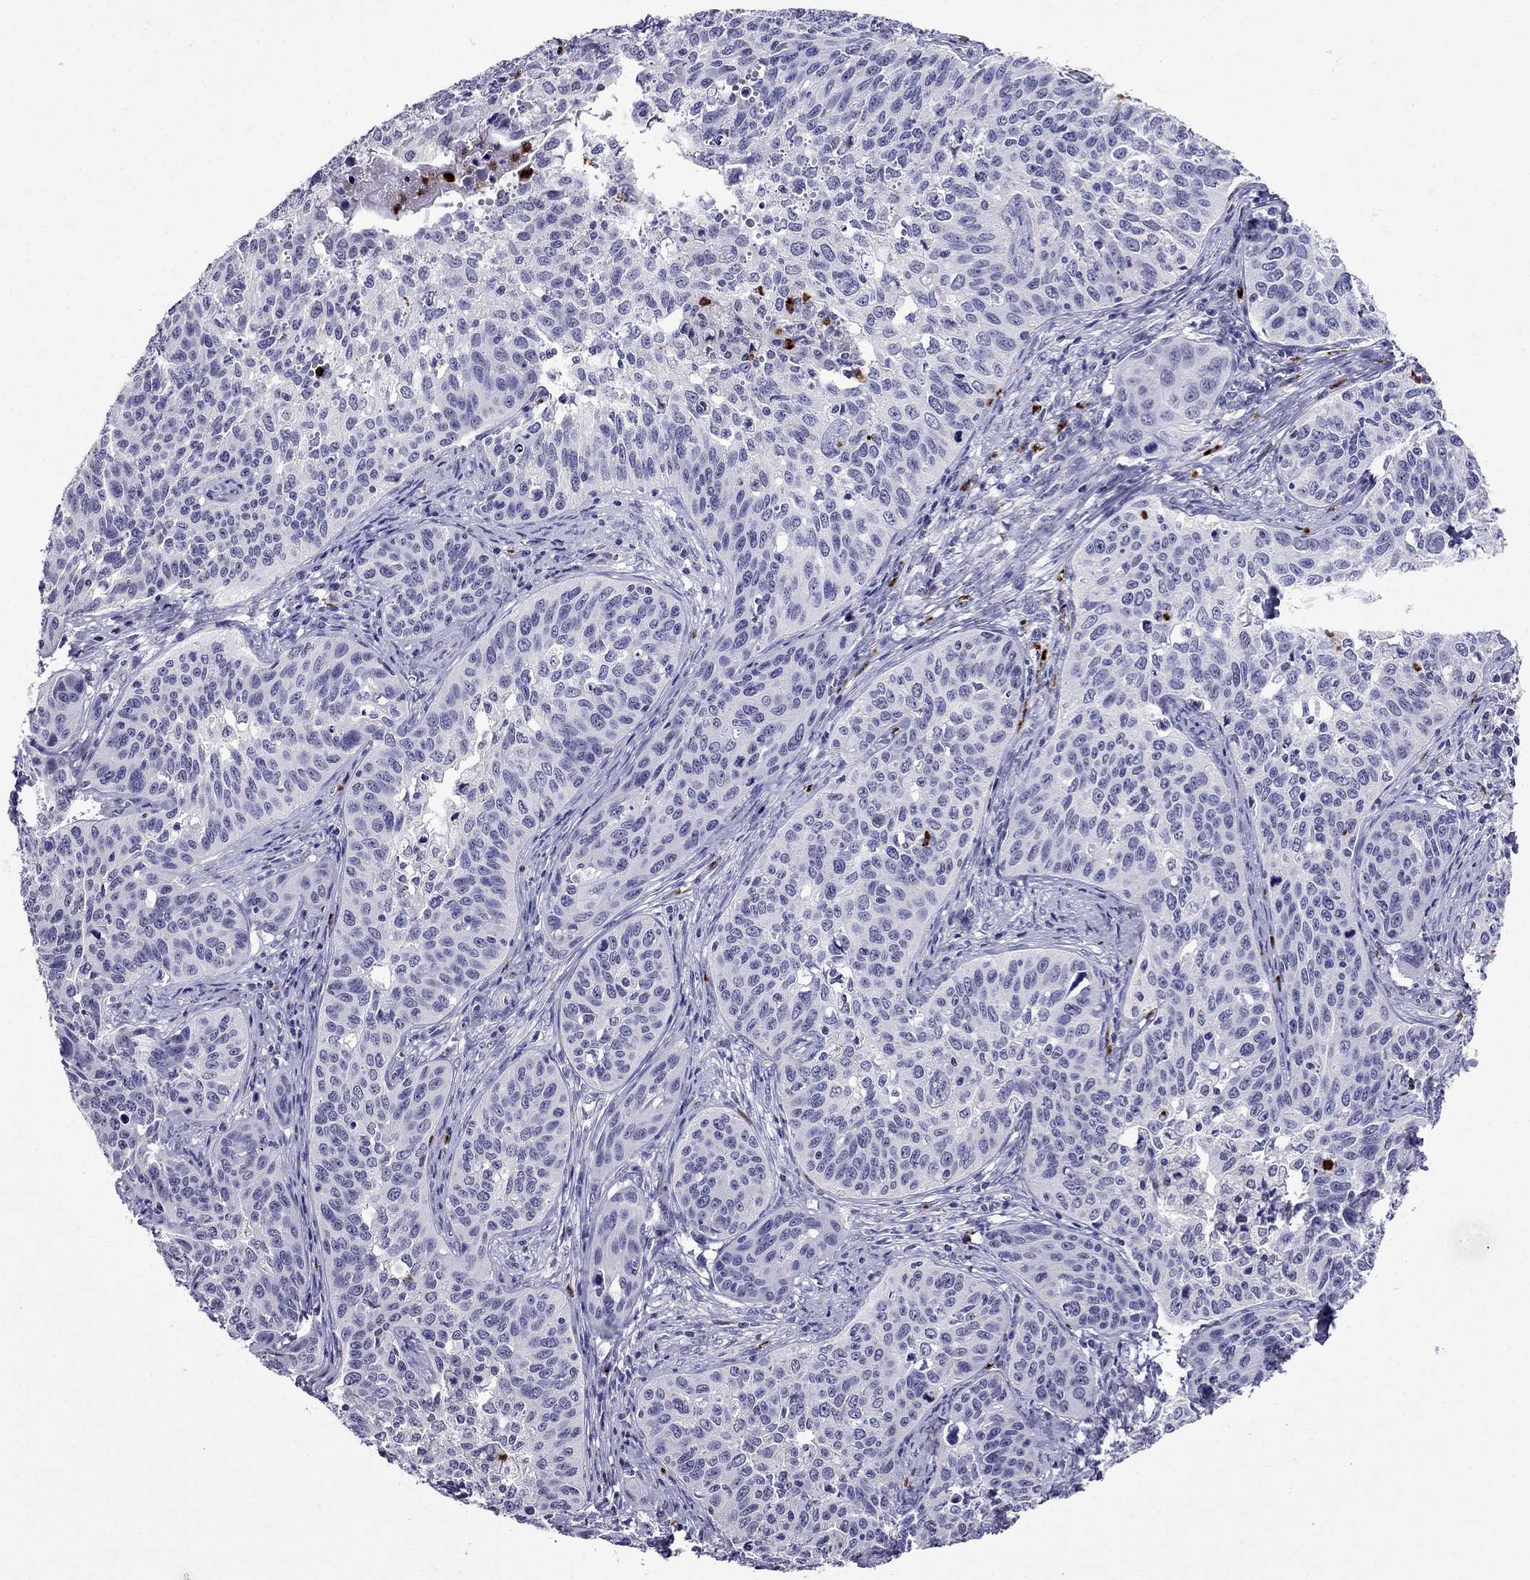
{"staining": {"intensity": "negative", "quantity": "none", "location": "none"}, "tissue": "cervical cancer", "cell_type": "Tumor cells", "image_type": "cancer", "snomed": [{"axis": "morphology", "description": "Squamous cell carcinoma, NOS"}, {"axis": "topography", "description": "Cervix"}], "caption": "Immunohistochemical staining of human cervical cancer (squamous cell carcinoma) reveals no significant expression in tumor cells.", "gene": "OLFM4", "patient": {"sex": "female", "age": 31}}